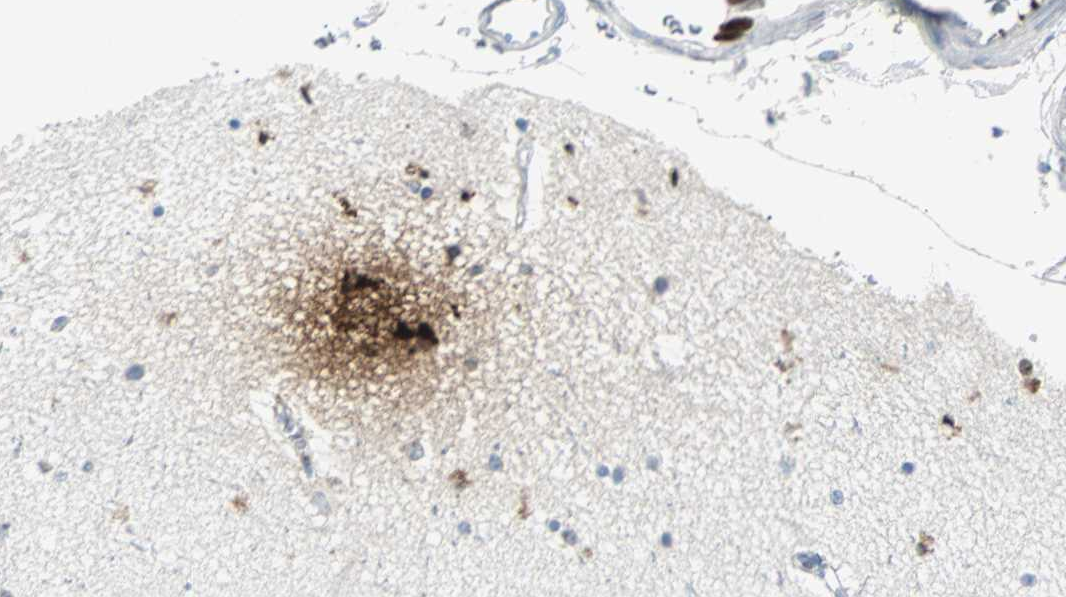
{"staining": {"intensity": "moderate", "quantity": "<25%", "location": "nuclear"}, "tissue": "caudate", "cell_type": "Glial cells", "image_type": "normal", "snomed": [{"axis": "morphology", "description": "Normal tissue, NOS"}, {"axis": "topography", "description": "Lateral ventricle wall"}], "caption": "Immunohistochemistry (DAB (3,3'-diaminobenzidine)) staining of benign human caudate exhibits moderate nuclear protein expression in approximately <25% of glial cells. The protein is shown in brown color, while the nuclei are stained blue.", "gene": "IL33", "patient": {"sex": "female", "age": 54}}